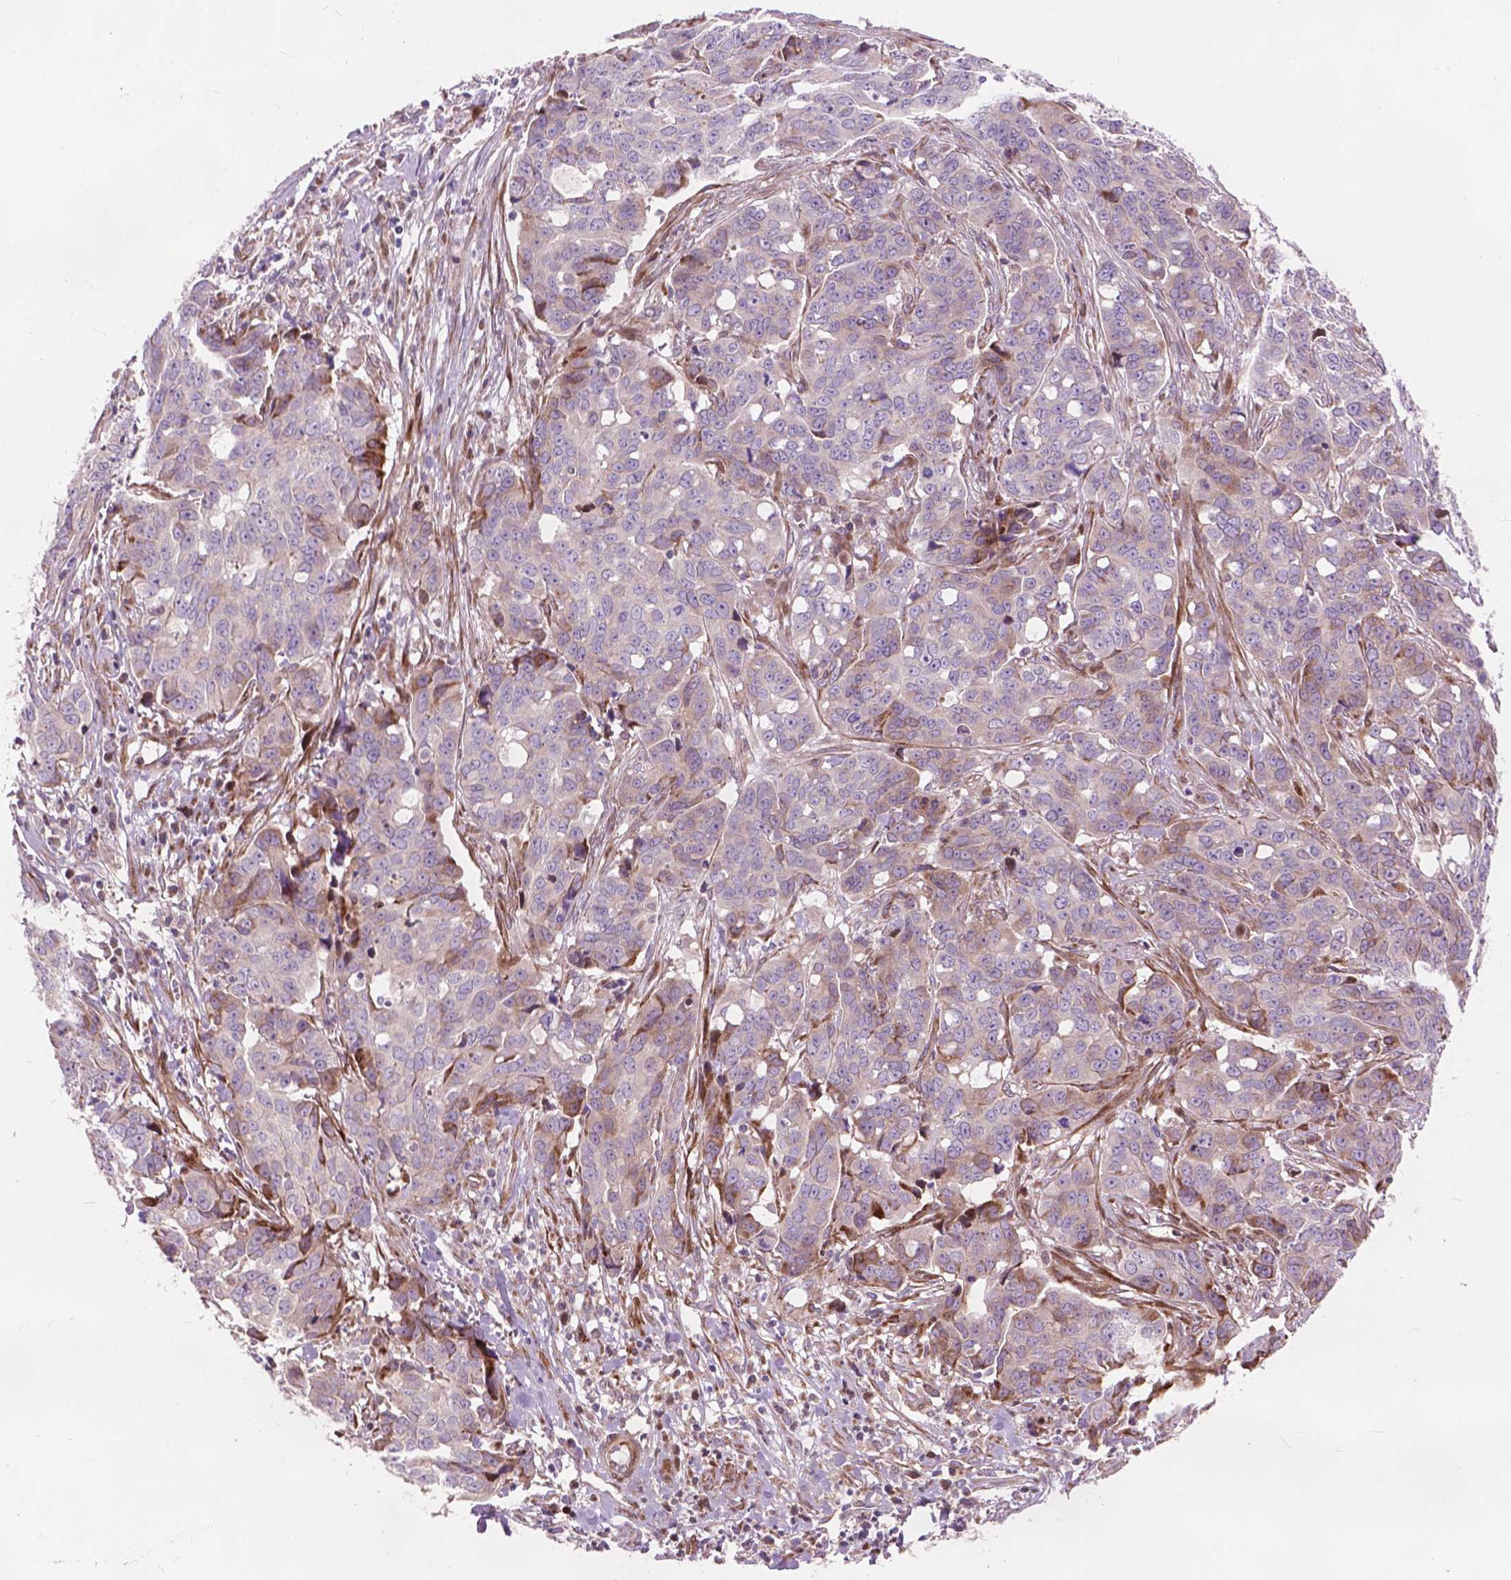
{"staining": {"intensity": "moderate", "quantity": "25%-75%", "location": "cytoplasmic/membranous"}, "tissue": "ovarian cancer", "cell_type": "Tumor cells", "image_type": "cancer", "snomed": [{"axis": "morphology", "description": "Carcinoma, endometroid"}, {"axis": "topography", "description": "Ovary"}], "caption": "Ovarian cancer (endometroid carcinoma) stained for a protein (brown) reveals moderate cytoplasmic/membranous positive positivity in about 25%-75% of tumor cells.", "gene": "MORN1", "patient": {"sex": "female", "age": 78}}